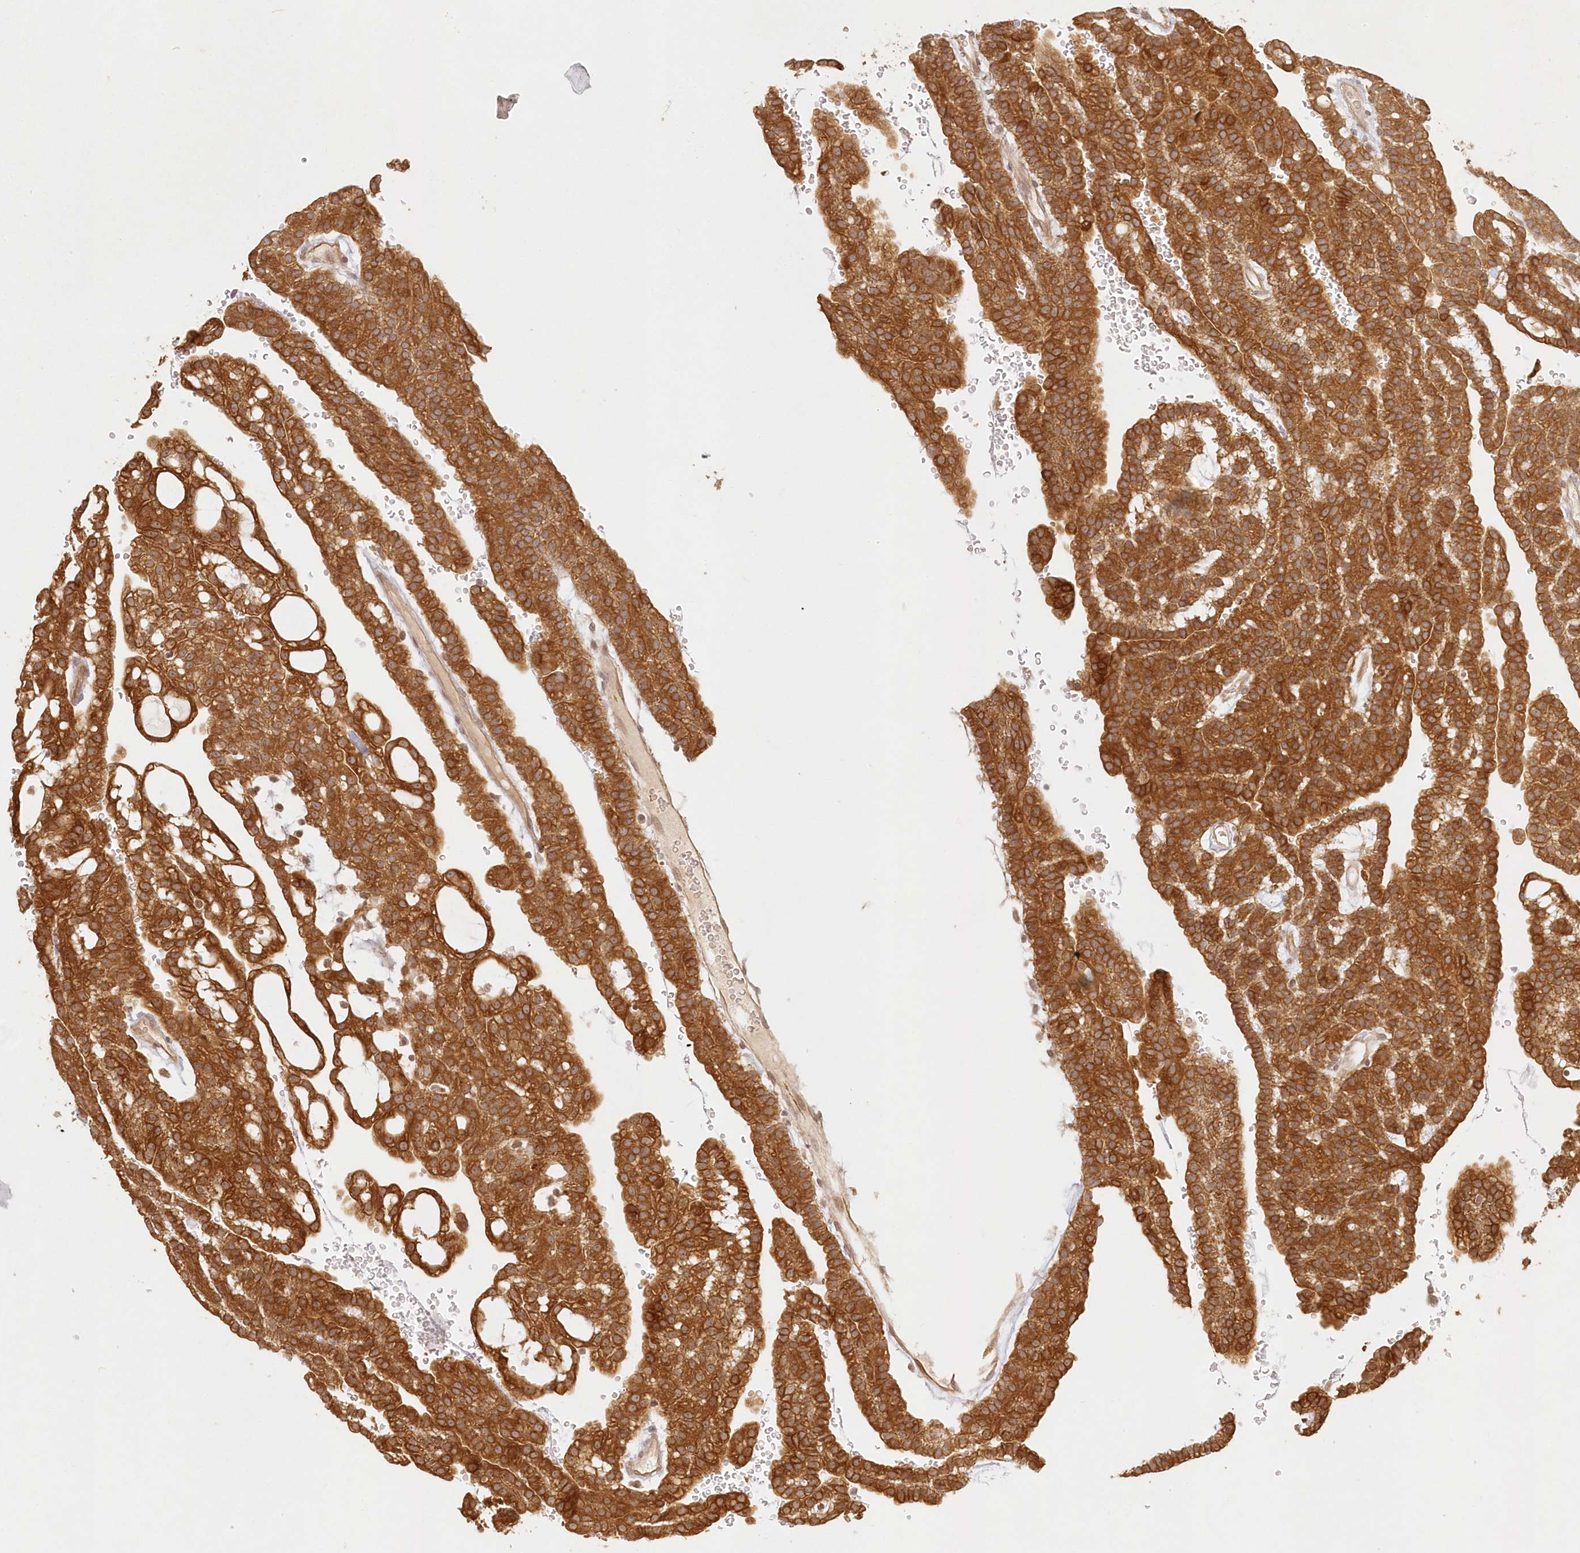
{"staining": {"intensity": "strong", "quantity": ">75%", "location": "cytoplasmic/membranous"}, "tissue": "renal cancer", "cell_type": "Tumor cells", "image_type": "cancer", "snomed": [{"axis": "morphology", "description": "Adenocarcinoma, NOS"}, {"axis": "topography", "description": "Kidney"}], "caption": "This micrograph displays renal adenocarcinoma stained with IHC to label a protein in brown. The cytoplasmic/membranous of tumor cells show strong positivity for the protein. Nuclei are counter-stained blue.", "gene": "KIAA0232", "patient": {"sex": "male", "age": 63}}